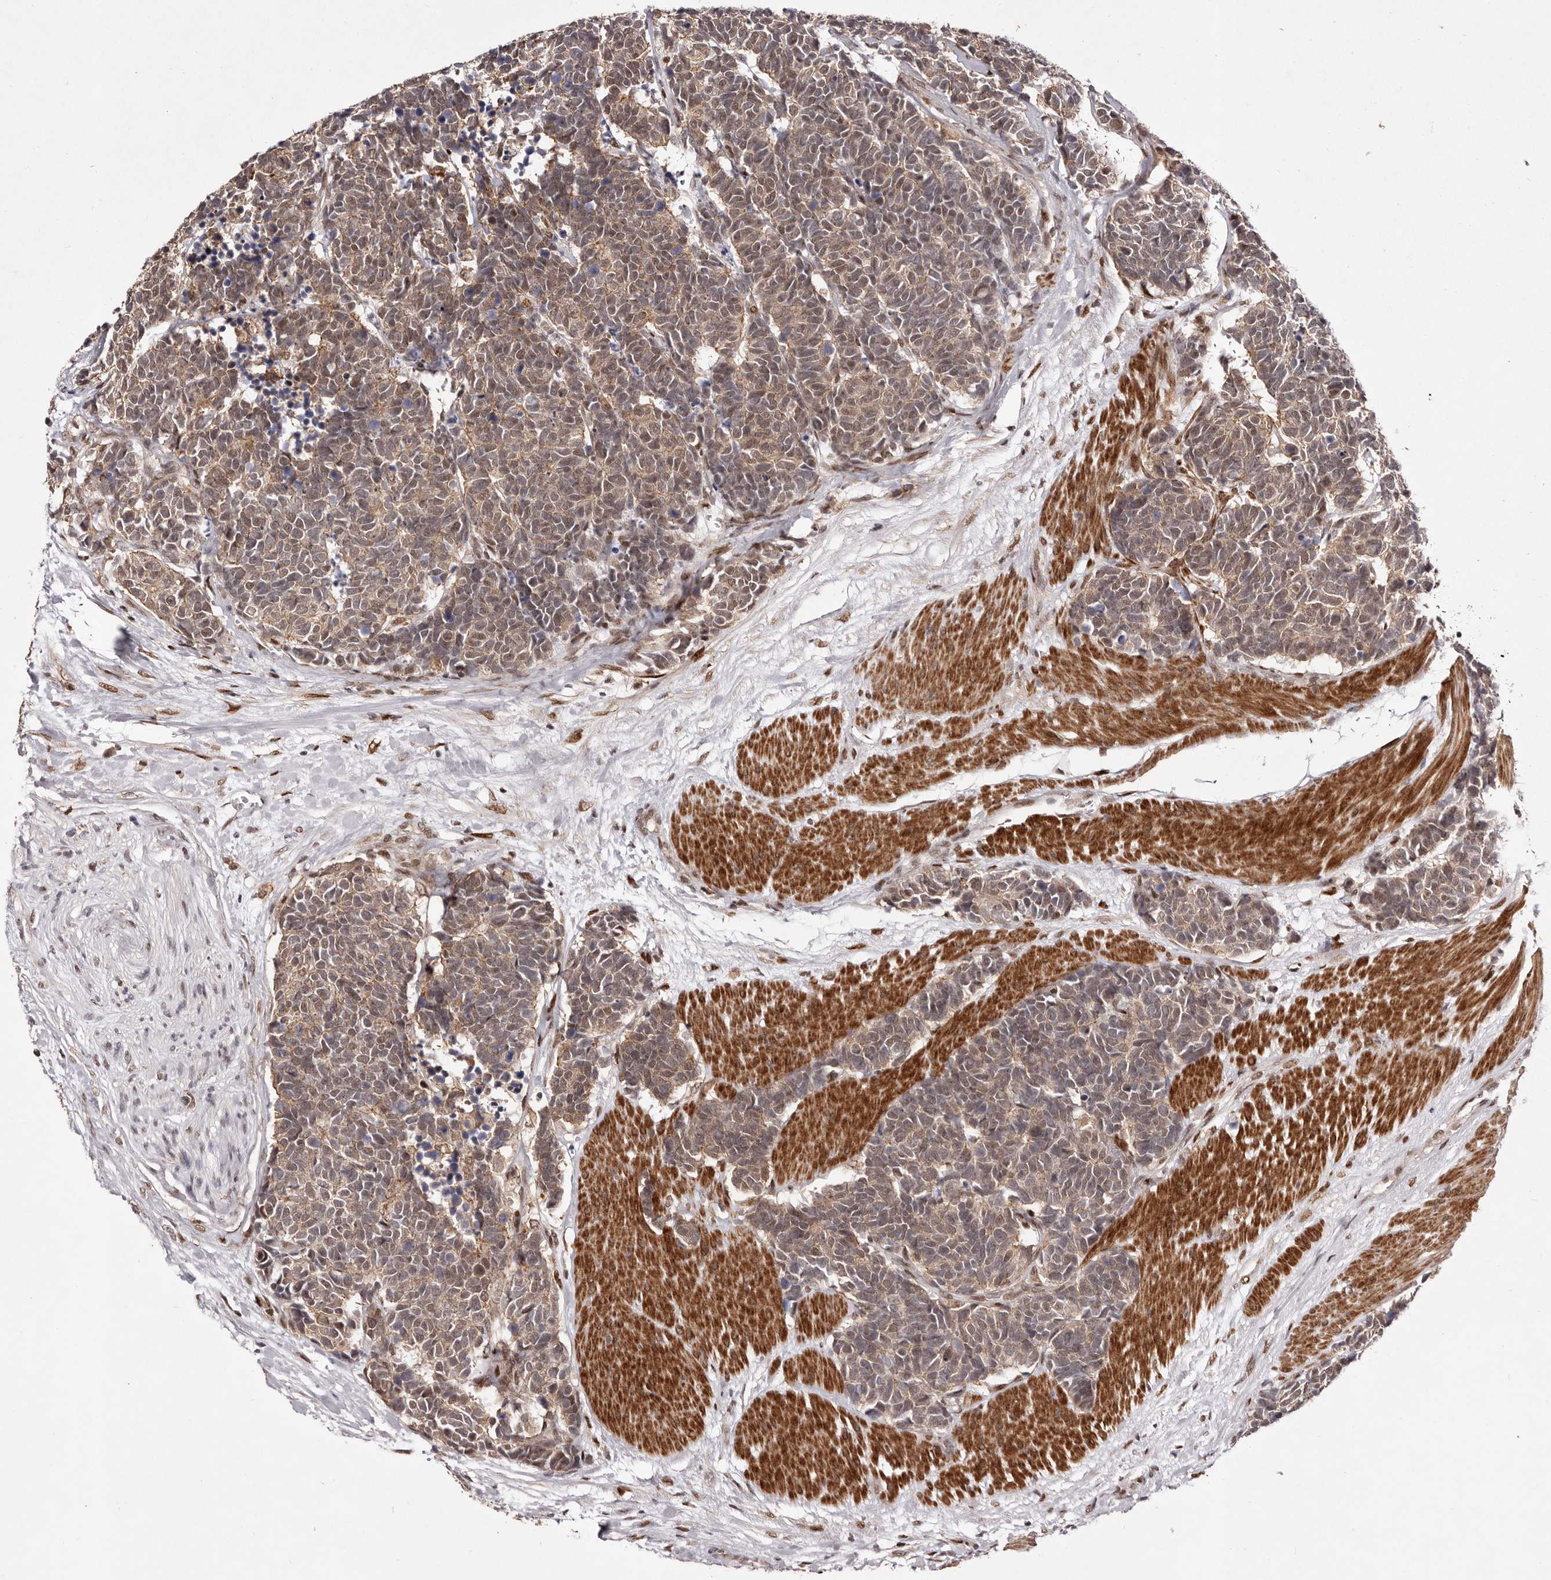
{"staining": {"intensity": "weak", "quantity": ">75%", "location": "cytoplasmic/membranous,nuclear"}, "tissue": "carcinoid", "cell_type": "Tumor cells", "image_type": "cancer", "snomed": [{"axis": "morphology", "description": "Carcinoma, NOS"}, {"axis": "morphology", "description": "Carcinoid, malignant, NOS"}, {"axis": "topography", "description": "Urinary bladder"}], "caption": "Carcinoid (malignant) stained with a protein marker displays weak staining in tumor cells.", "gene": "FBXO5", "patient": {"sex": "male", "age": 57}}